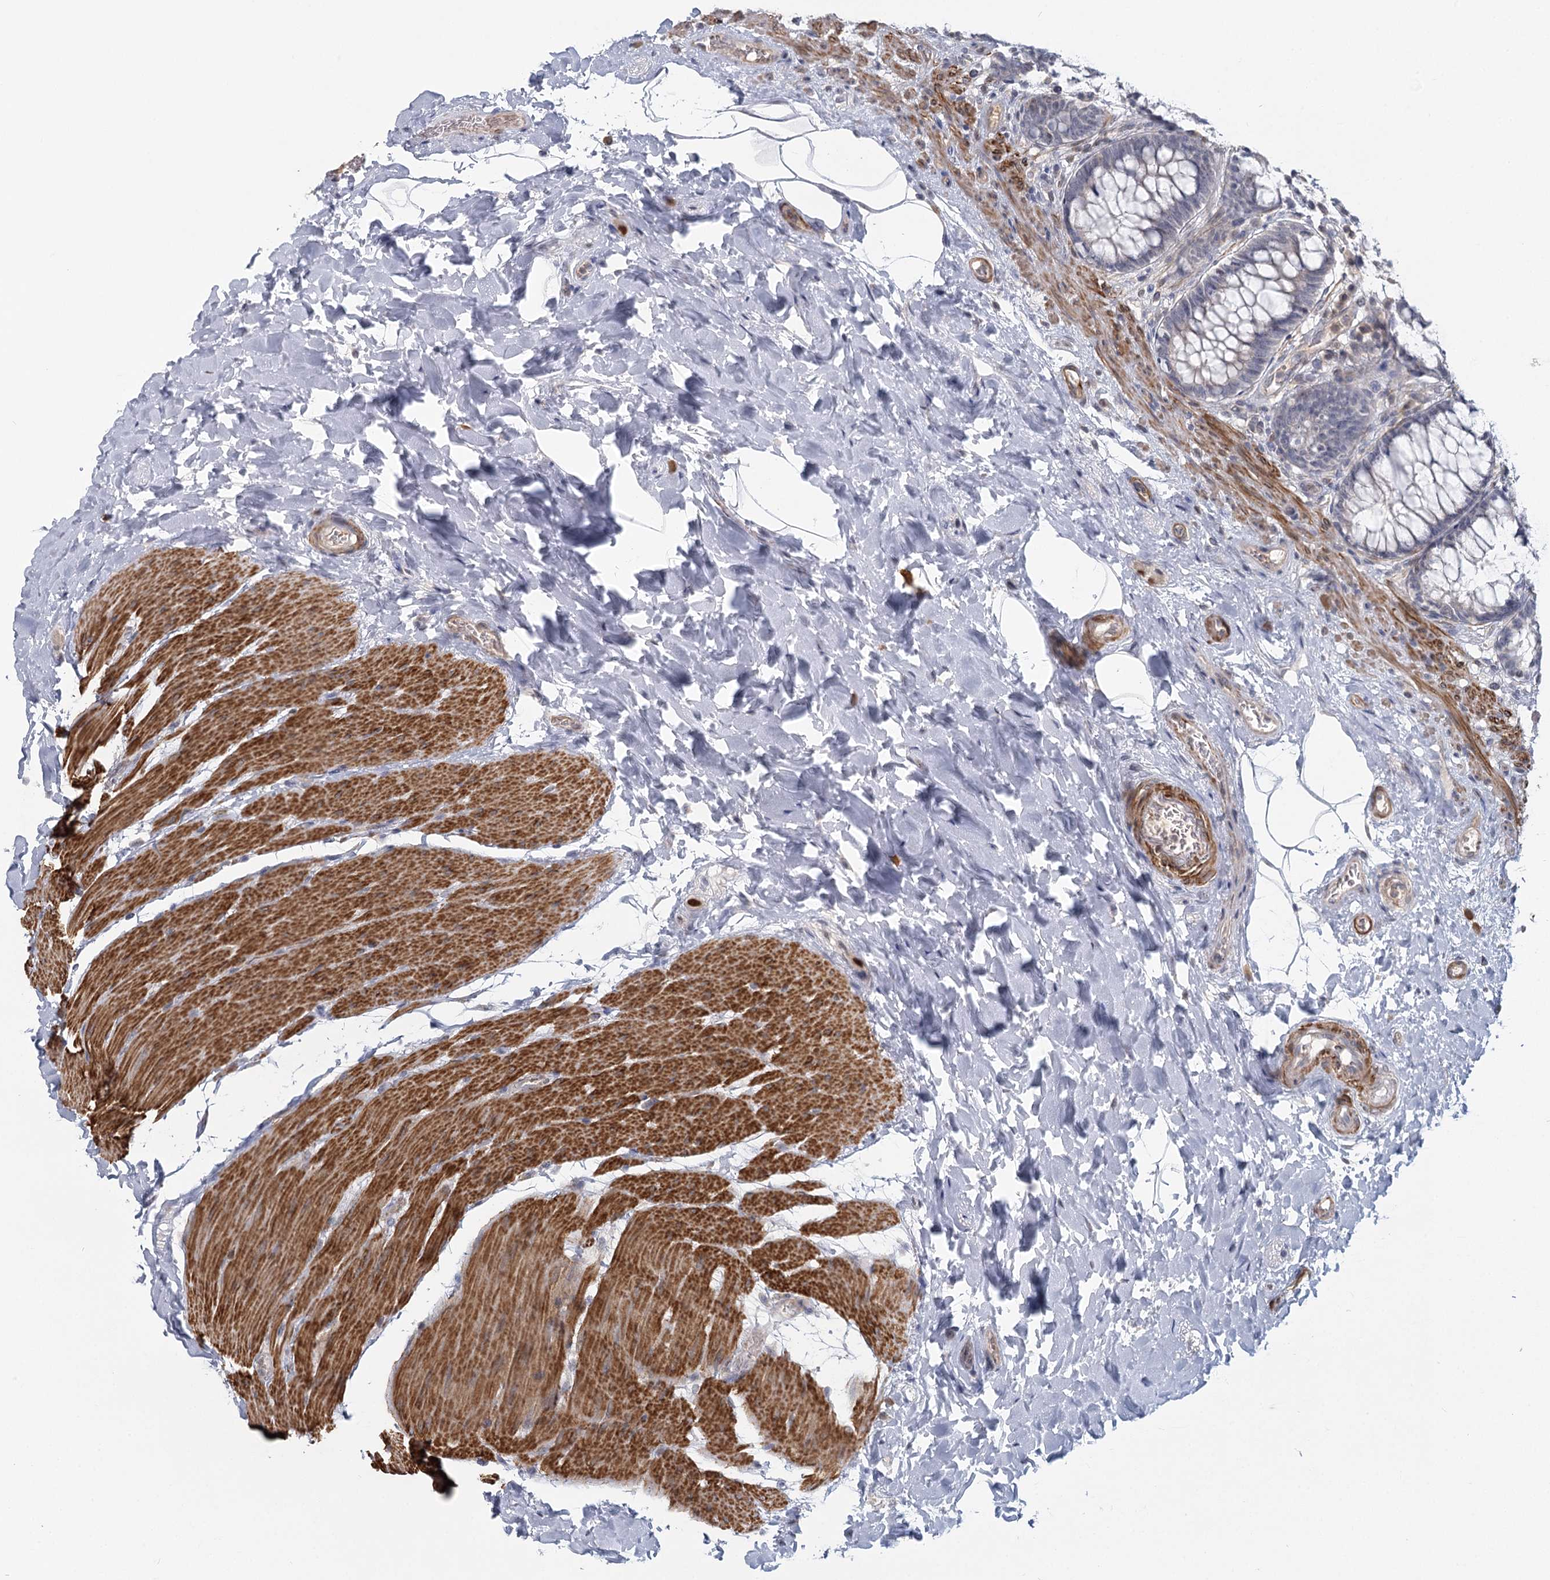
{"staining": {"intensity": "weak", "quantity": "<25%", "location": "cytoplasmic/membranous"}, "tissue": "rectum", "cell_type": "Glandular cells", "image_type": "normal", "snomed": [{"axis": "morphology", "description": "Normal tissue, NOS"}, {"axis": "topography", "description": "Rectum"}], "caption": "Rectum stained for a protein using immunohistochemistry reveals no expression glandular cells.", "gene": "USP11", "patient": {"sex": "male", "age": 64}}